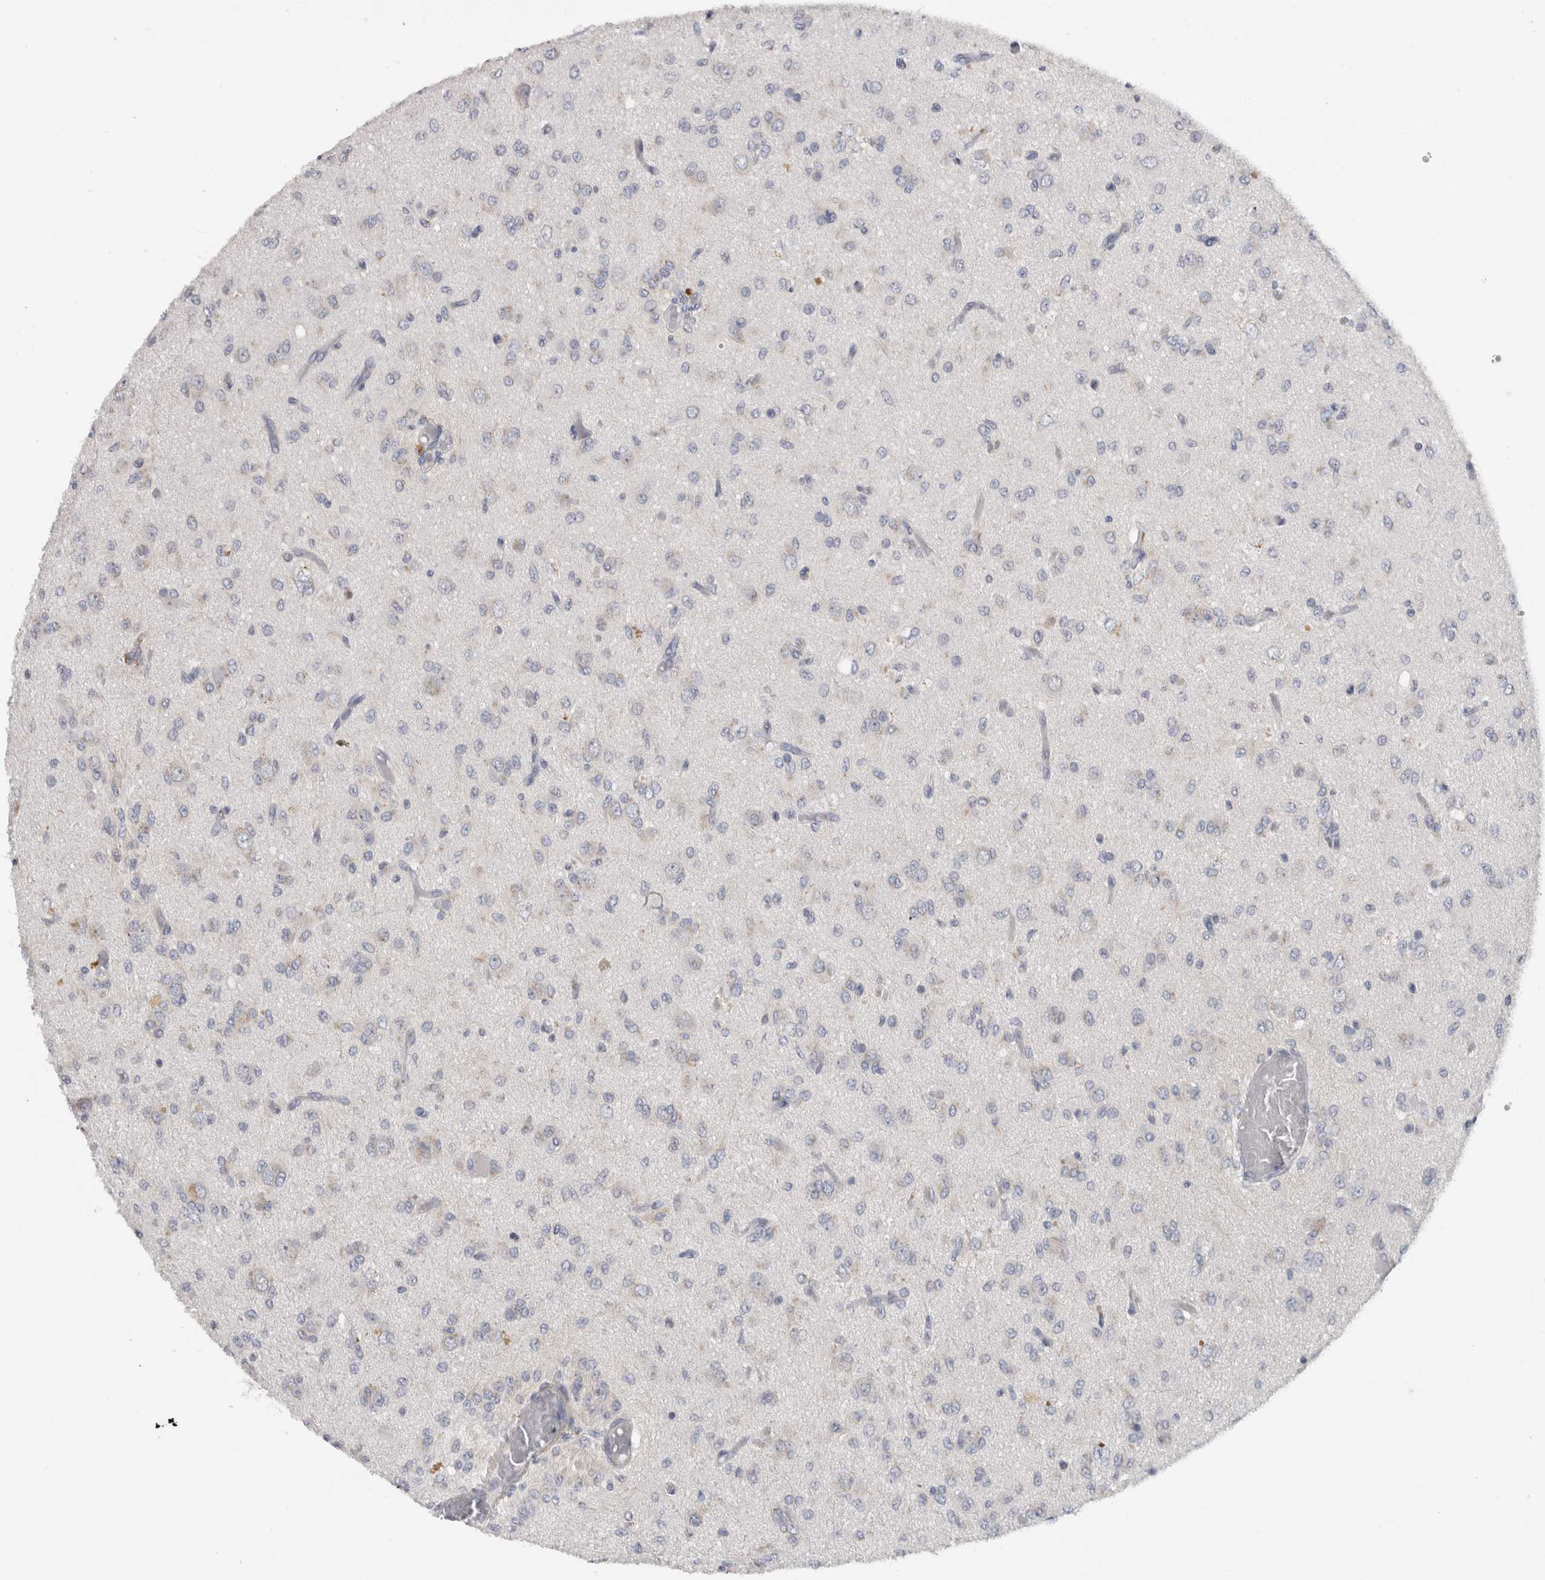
{"staining": {"intensity": "negative", "quantity": "none", "location": "none"}, "tissue": "glioma", "cell_type": "Tumor cells", "image_type": "cancer", "snomed": [{"axis": "morphology", "description": "Glioma, malignant, High grade"}, {"axis": "topography", "description": "Brain"}], "caption": "Malignant high-grade glioma was stained to show a protein in brown. There is no significant expression in tumor cells.", "gene": "MGAT1", "patient": {"sex": "female", "age": 59}}